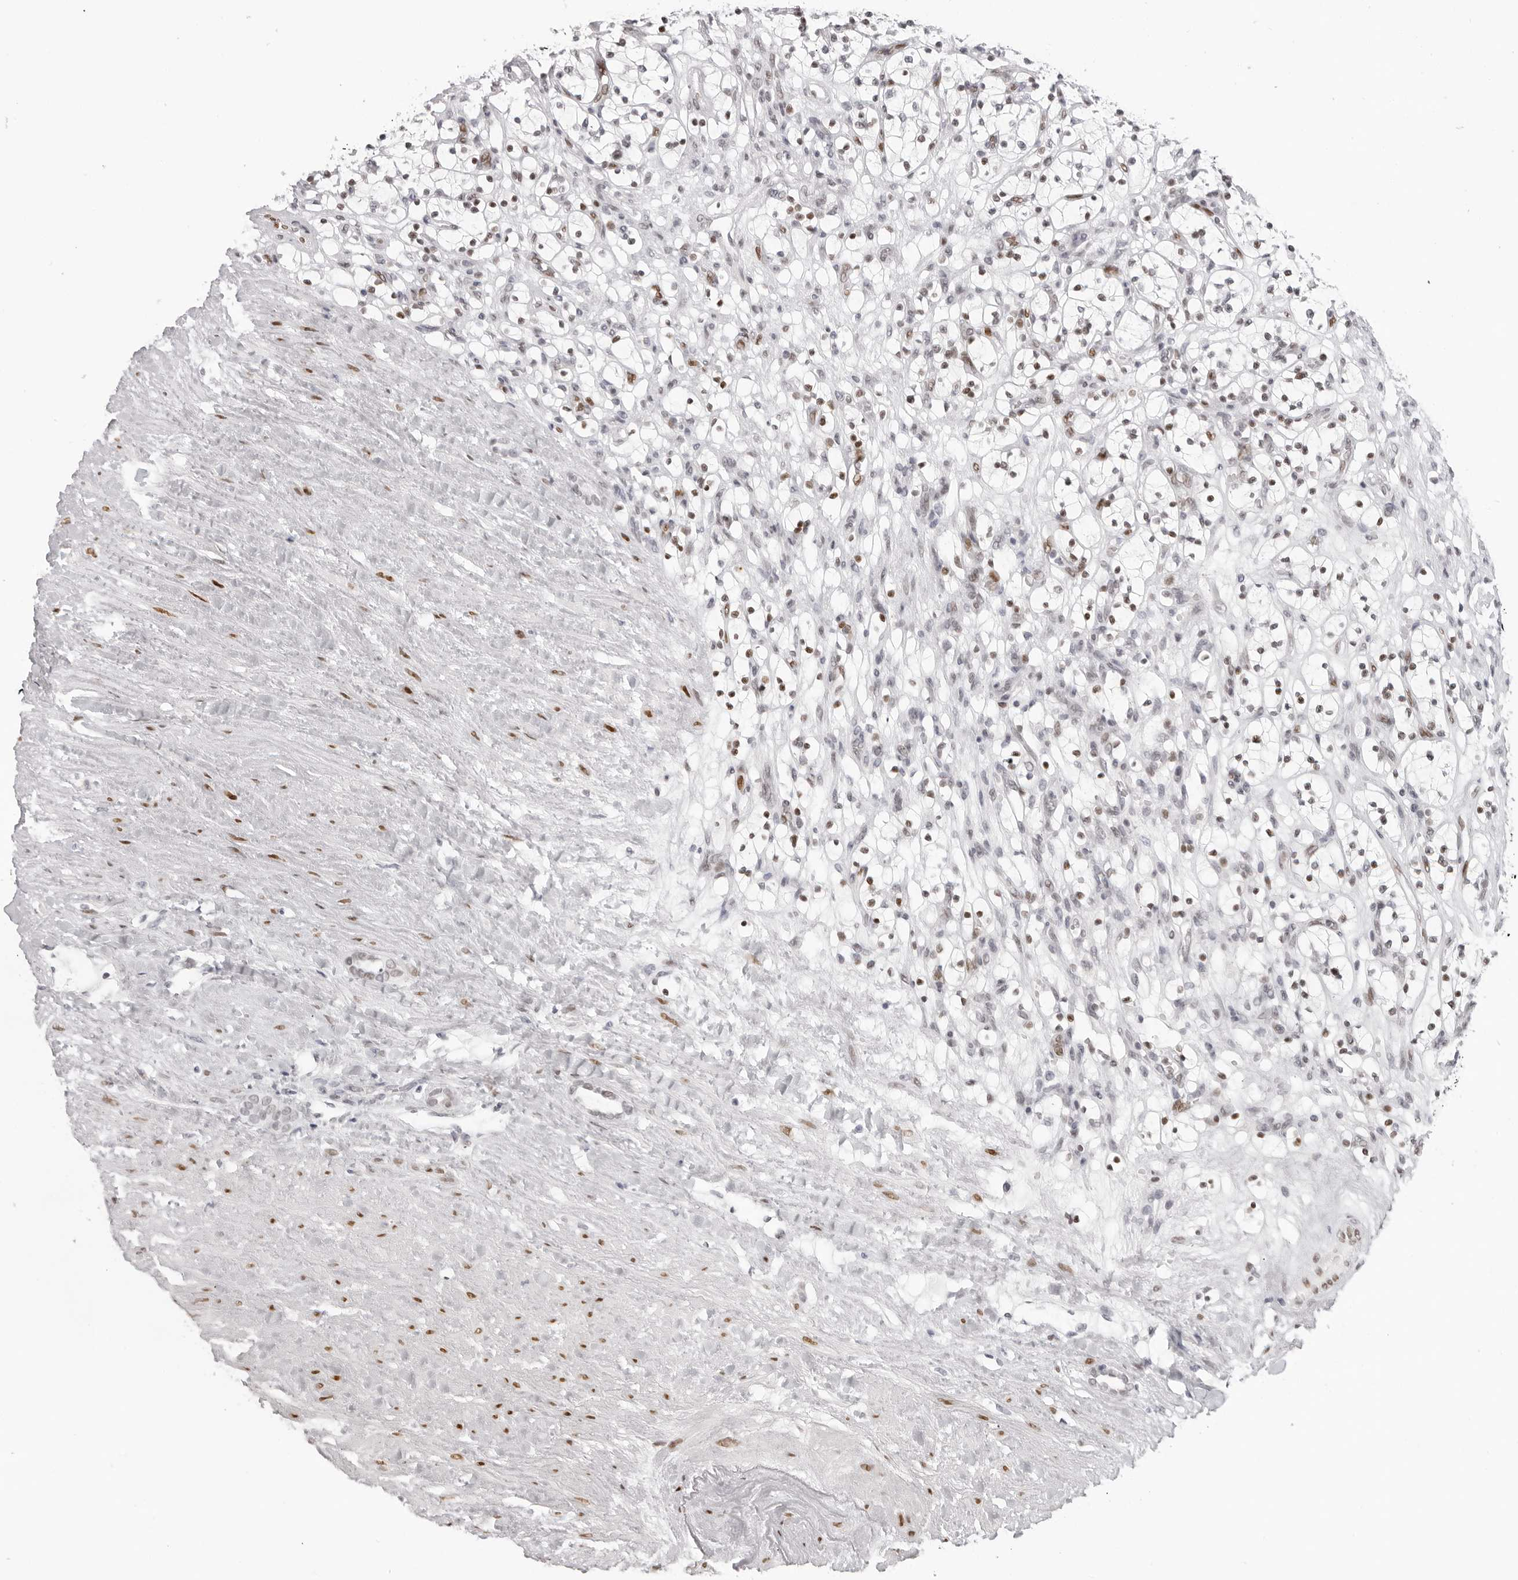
{"staining": {"intensity": "negative", "quantity": "none", "location": "none"}, "tissue": "renal cancer", "cell_type": "Tumor cells", "image_type": "cancer", "snomed": [{"axis": "morphology", "description": "Adenocarcinoma, NOS"}, {"axis": "topography", "description": "Kidney"}], "caption": "Adenocarcinoma (renal) stained for a protein using immunohistochemistry (IHC) shows no expression tumor cells.", "gene": "MAFK", "patient": {"sex": "female", "age": 57}}